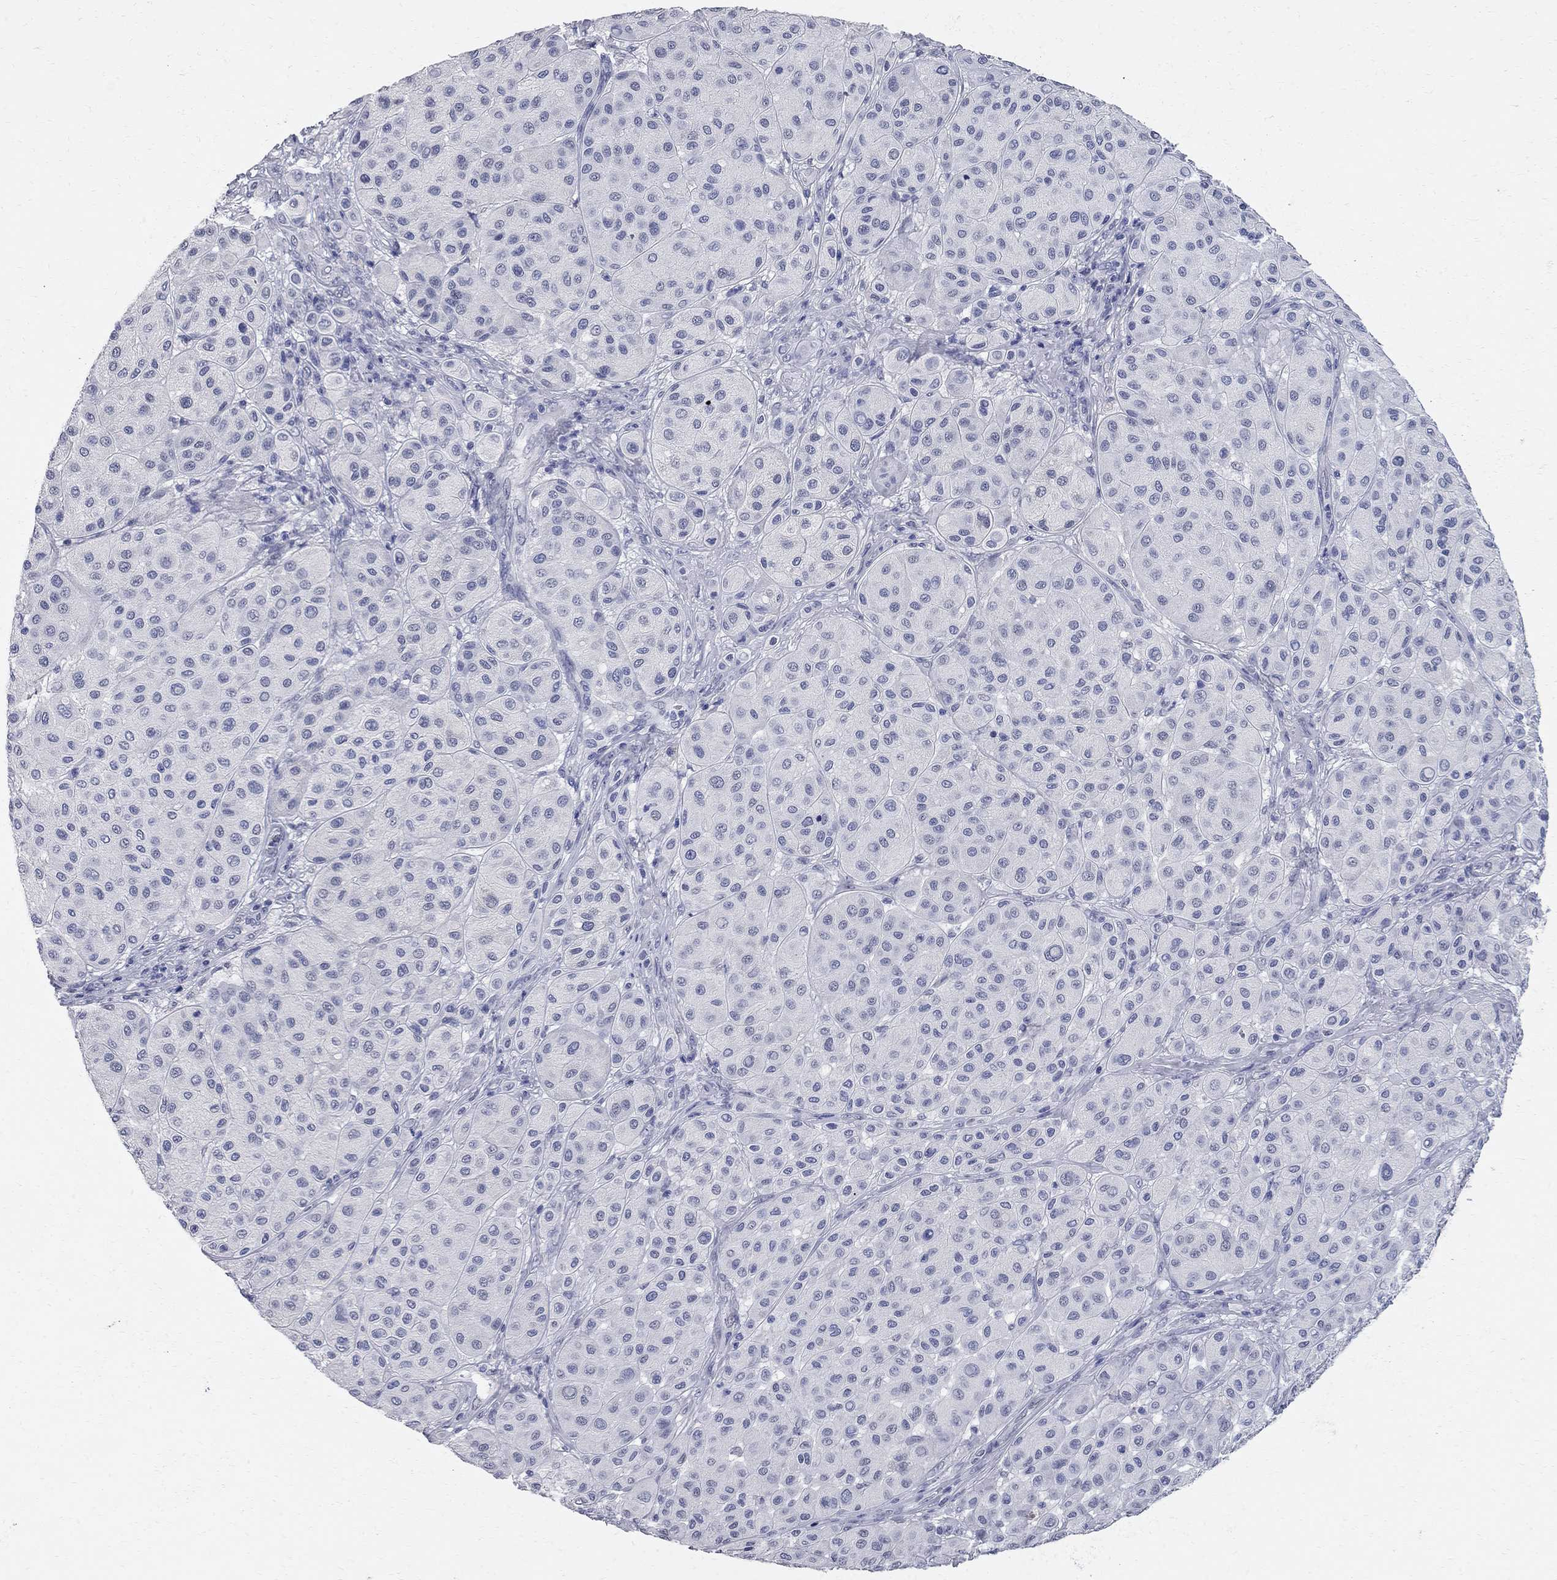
{"staining": {"intensity": "negative", "quantity": "none", "location": "none"}, "tissue": "melanoma", "cell_type": "Tumor cells", "image_type": "cancer", "snomed": [{"axis": "morphology", "description": "Malignant melanoma, Metastatic site"}, {"axis": "topography", "description": "Smooth muscle"}], "caption": "Histopathology image shows no protein positivity in tumor cells of melanoma tissue.", "gene": "BPIFB1", "patient": {"sex": "male", "age": 41}}